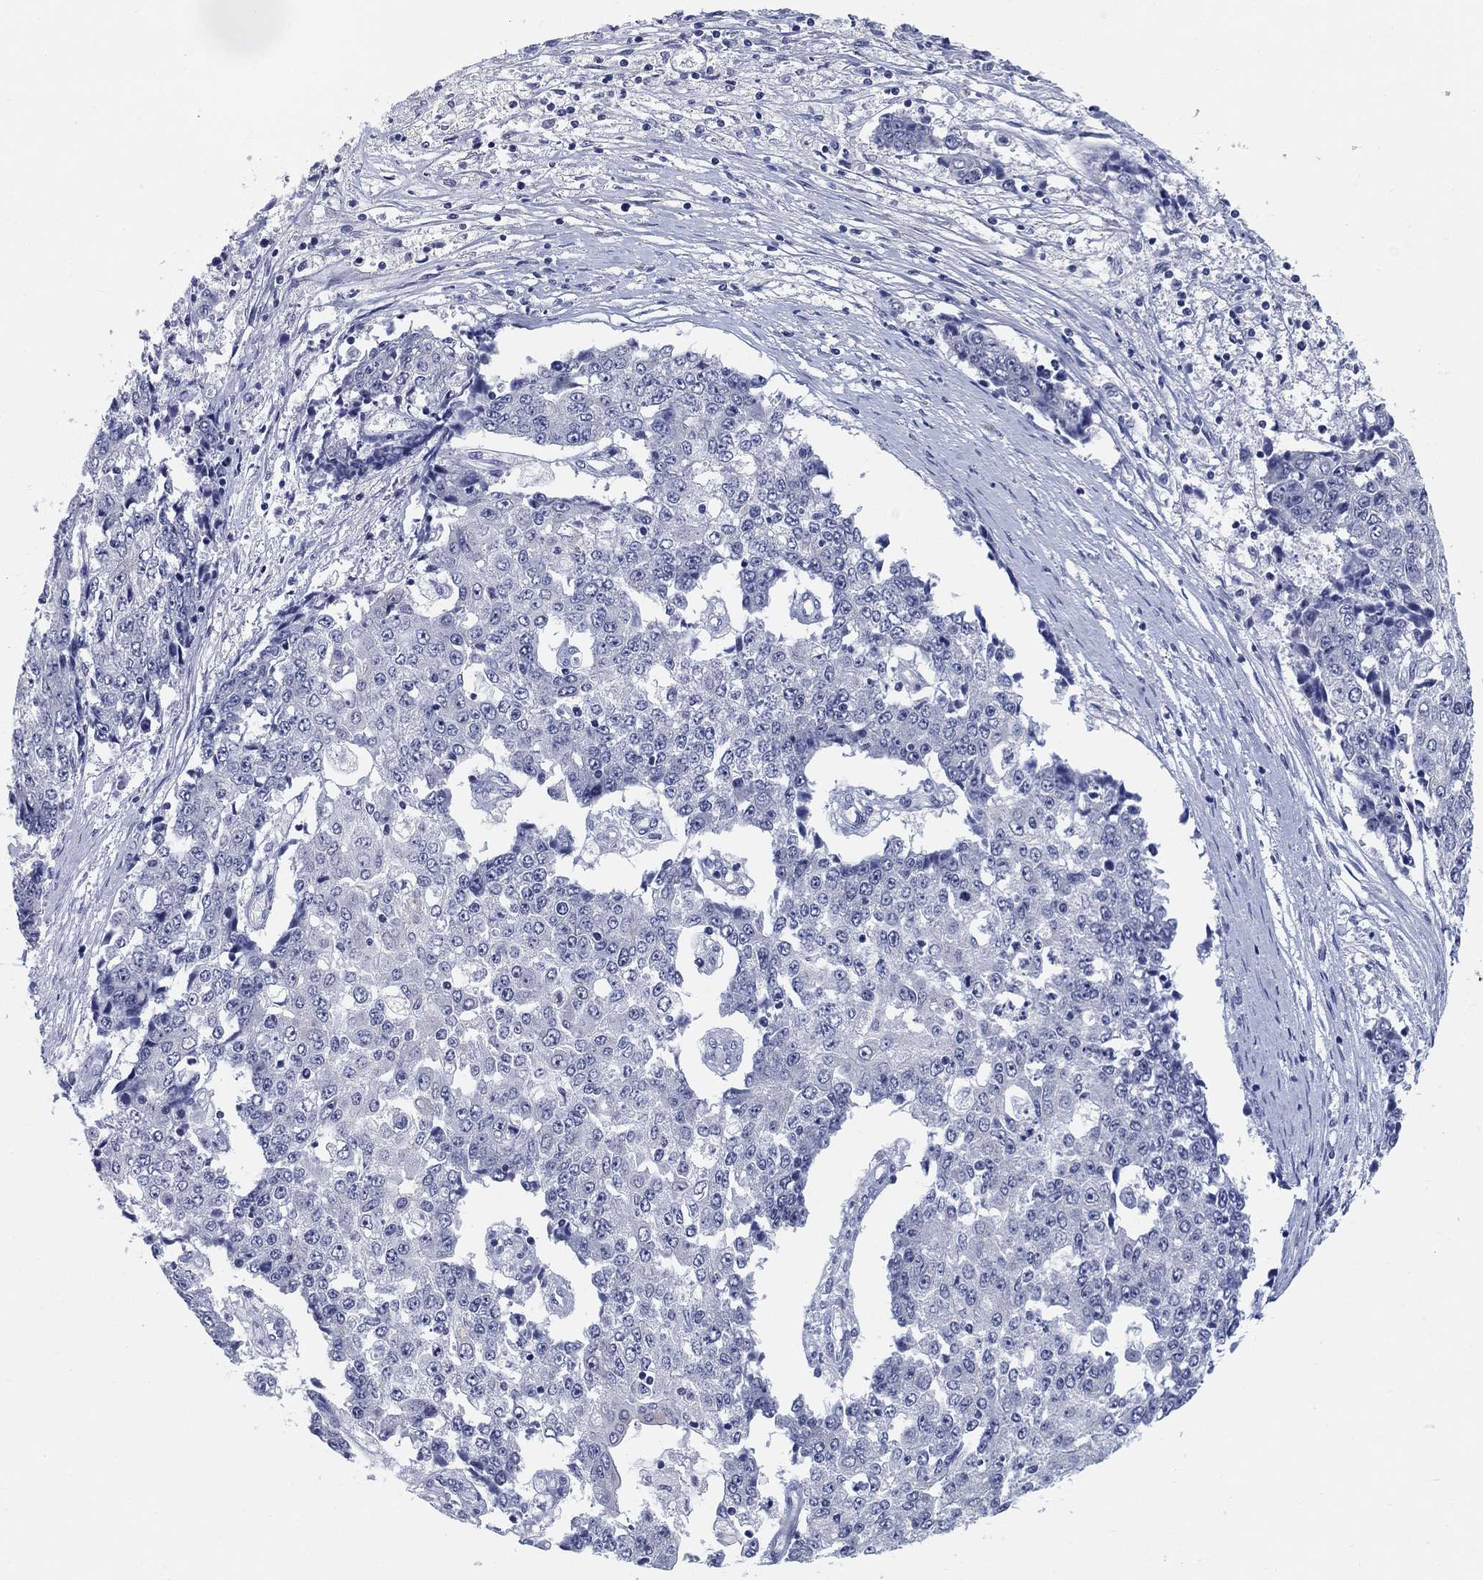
{"staining": {"intensity": "negative", "quantity": "none", "location": "none"}, "tissue": "ovarian cancer", "cell_type": "Tumor cells", "image_type": "cancer", "snomed": [{"axis": "morphology", "description": "Carcinoma, endometroid"}, {"axis": "topography", "description": "Ovary"}], "caption": "This photomicrograph is of endometroid carcinoma (ovarian) stained with immunohistochemistry to label a protein in brown with the nuclei are counter-stained blue. There is no positivity in tumor cells.", "gene": "CLUL1", "patient": {"sex": "female", "age": 42}}